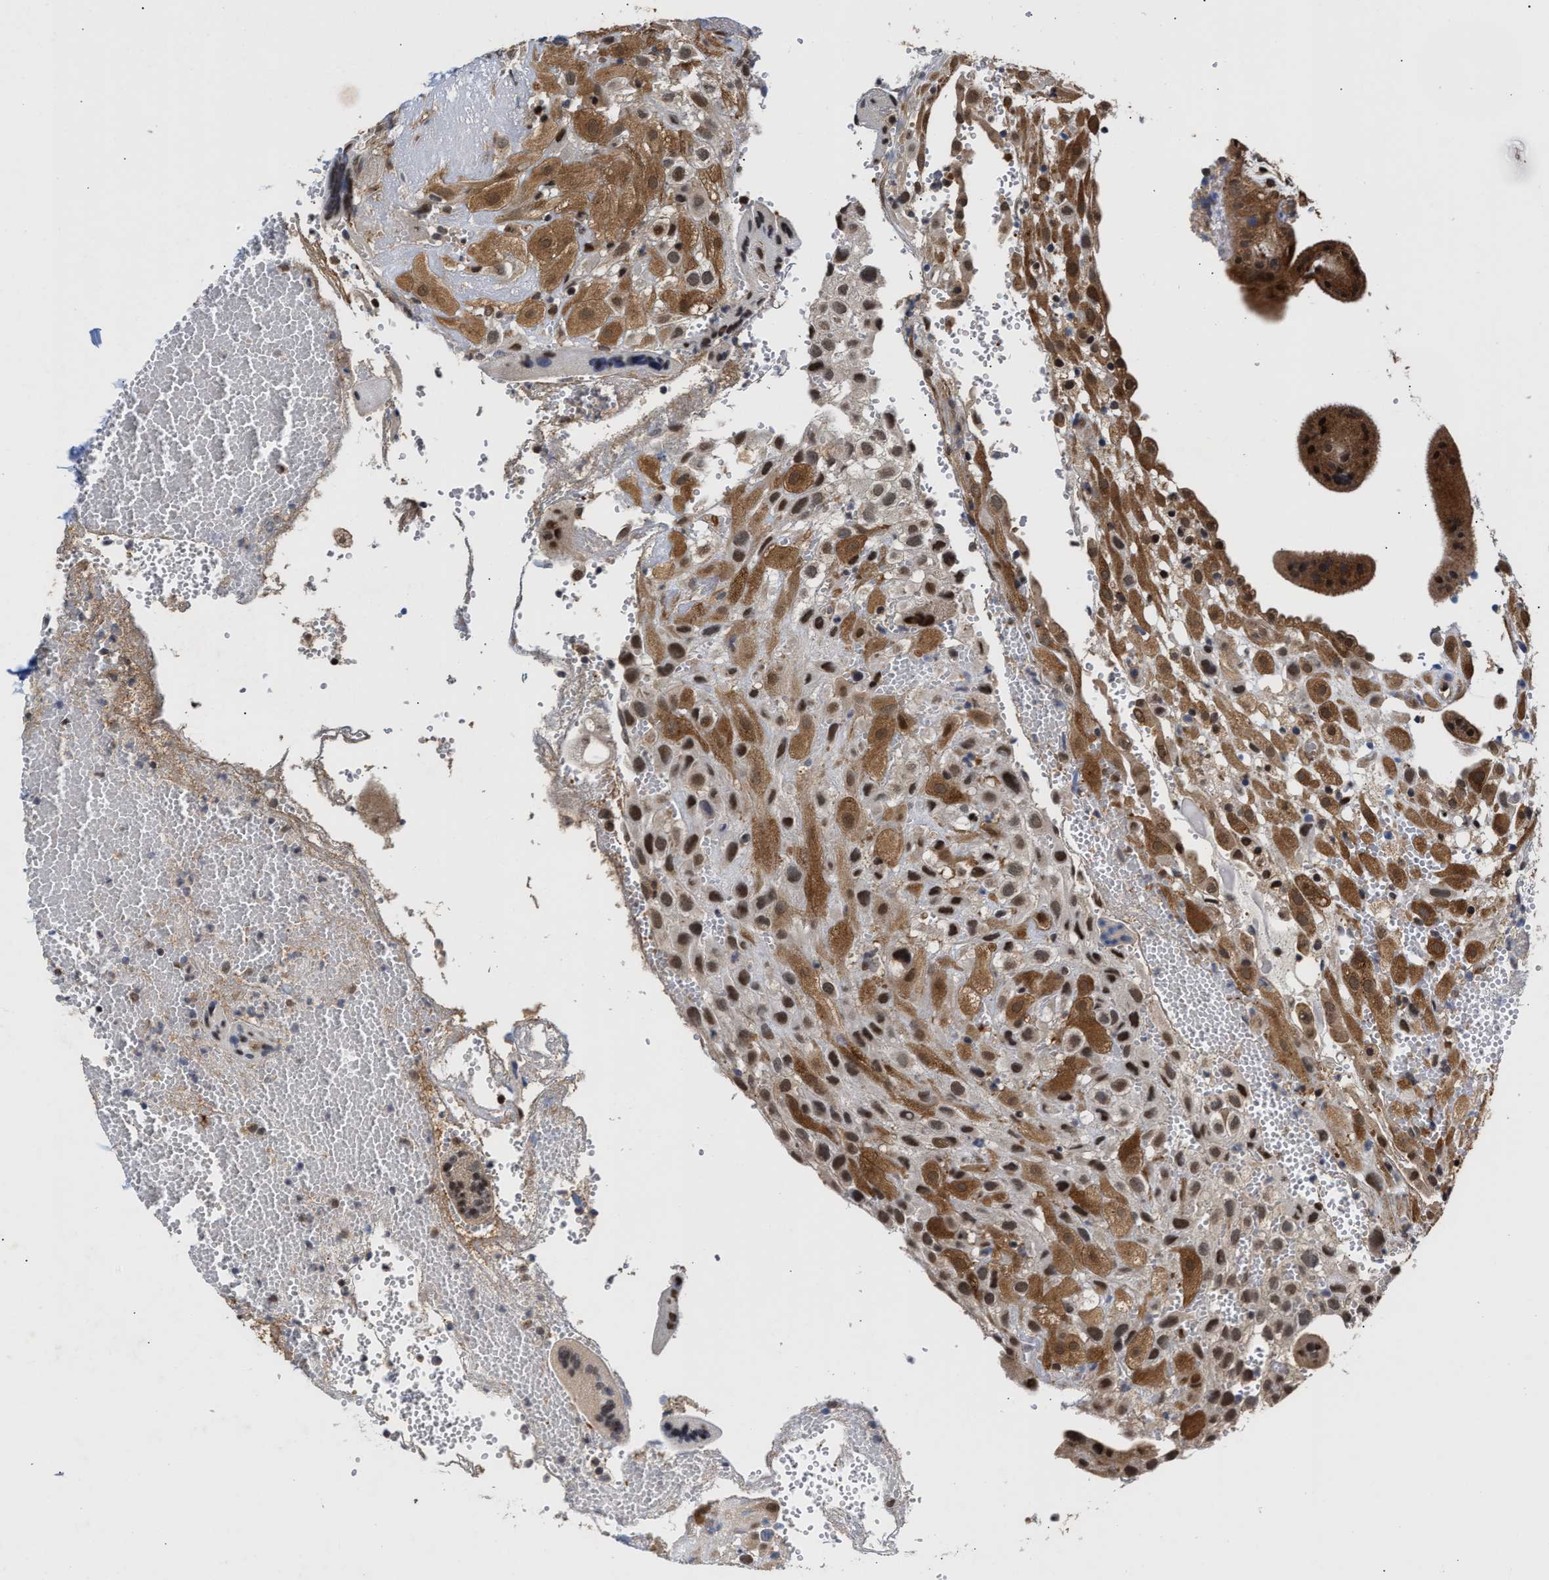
{"staining": {"intensity": "strong", "quantity": ">75%", "location": "cytoplasmic/membranous,nuclear"}, "tissue": "placenta", "cell_type": "Decidual cells", "image_type": "normal", "snomed": [{"axis": "morphology", "description": "Normal tissue, NOS"}, {"axis": "topography", "description": "Placenta"}], "caption": "Placenta stained with immunohistochemistry exhibits strong cytoplasmic/membranous,nuclear staining in about >75% of decidual cells.", "gene": "CLIP2", "patient": {"sex": "female", "age": 18}}